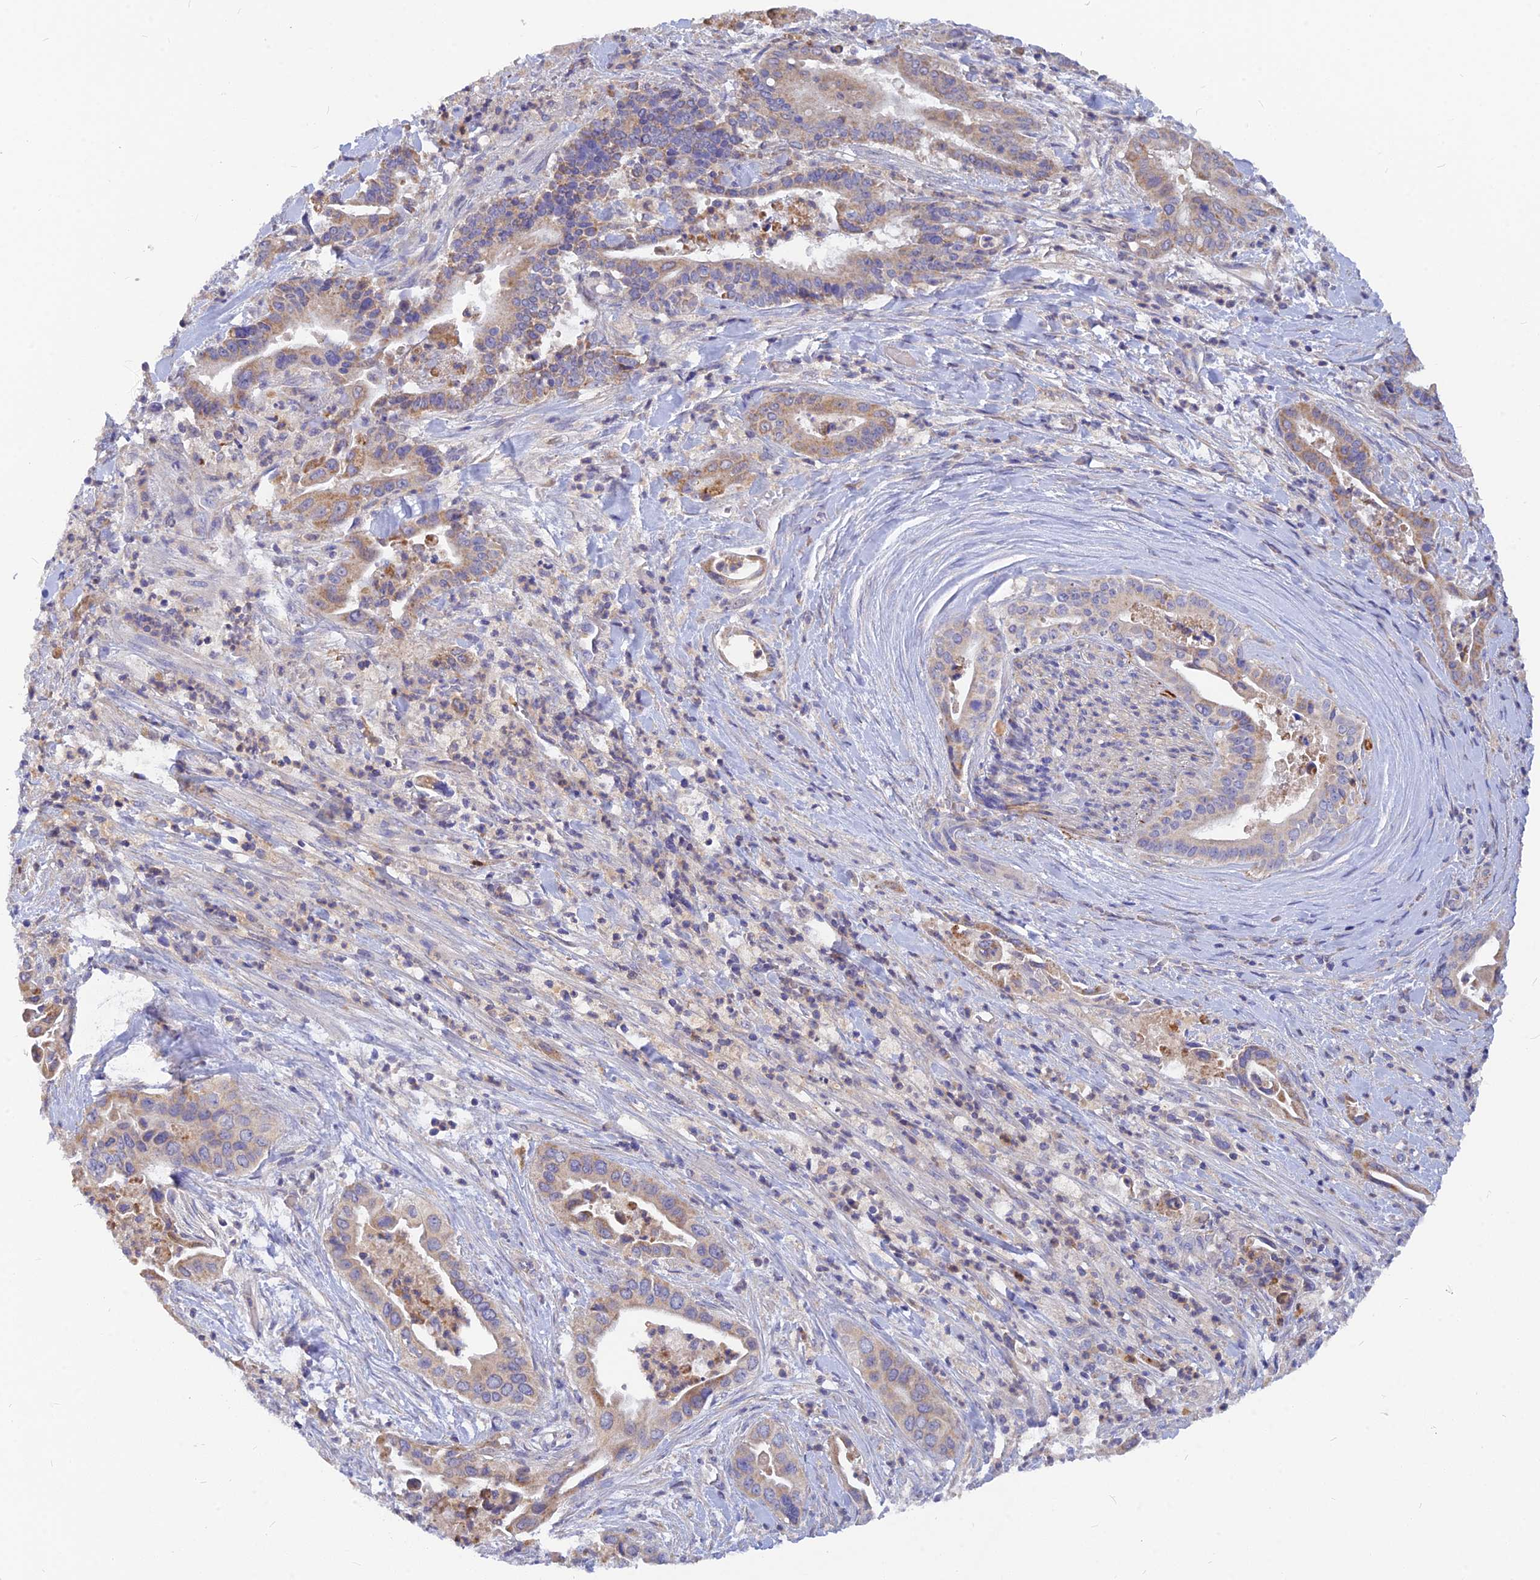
{"staining": {"intensity": "weak", "quantity": "25%-75%", "location": "cytoplasmic/membranous"}, "tissue": "pancreatic cancer", "cell_type": "Tumor cells", "image_type": "cancer", "snomed": [{"axis": "morphology", "description": "Adenocarcinoma, NOS"}, {"axis": "topography", "description": "Pancreas"}], "caption": "Pancreatic adenocarcinoma was stained to show a protein in brown. There is low levels of weak cytoplasmic/membranous staining in approximately 25%-75% of tumor cells.", "gene": "CACNA1B", "patient": {"sex": "female", "age": 77}}